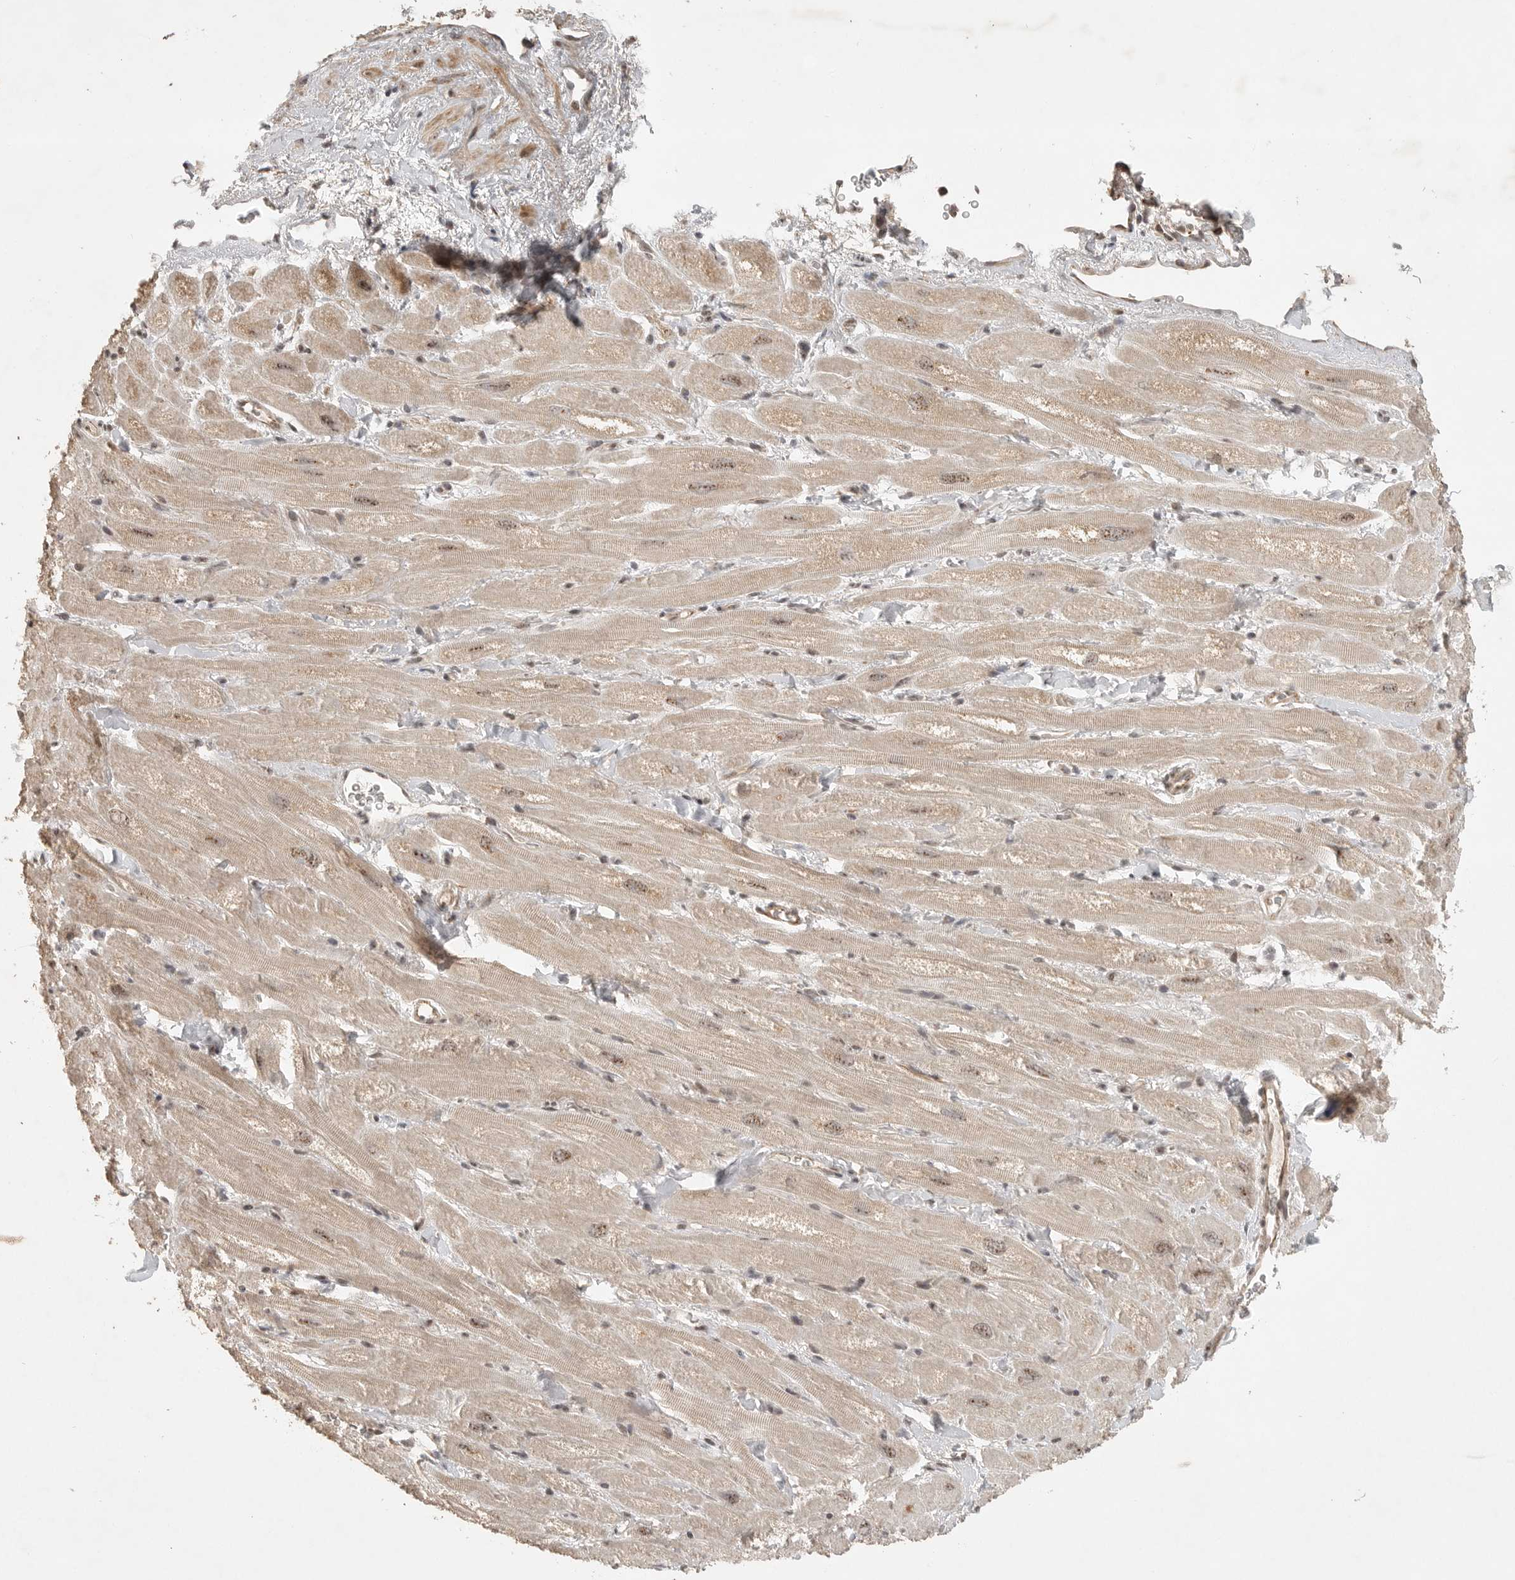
{"staining": {"intensity": "moderate", "quantity": "25%-75%", "location": "cytoplasmic/membranous,nuclear"}, "tissue": "heart muscle", "cell_type": "Cardiomyocytes", "image_type": "normal", "snomed": [{"axis": "morphology", "description": "Normal tissue, NOS"}, {"axis": "topography", "description": "Heart"}], "caption": "Moderate cytoplasmic/membranous,nuclear expression is appreciated in about 25%-75% of cardiomyocytes in unremarkable heart muscle. Nuclei are stained in blue.", "gene": "POMP", "patient": {"sex": "male", "age": 49}}